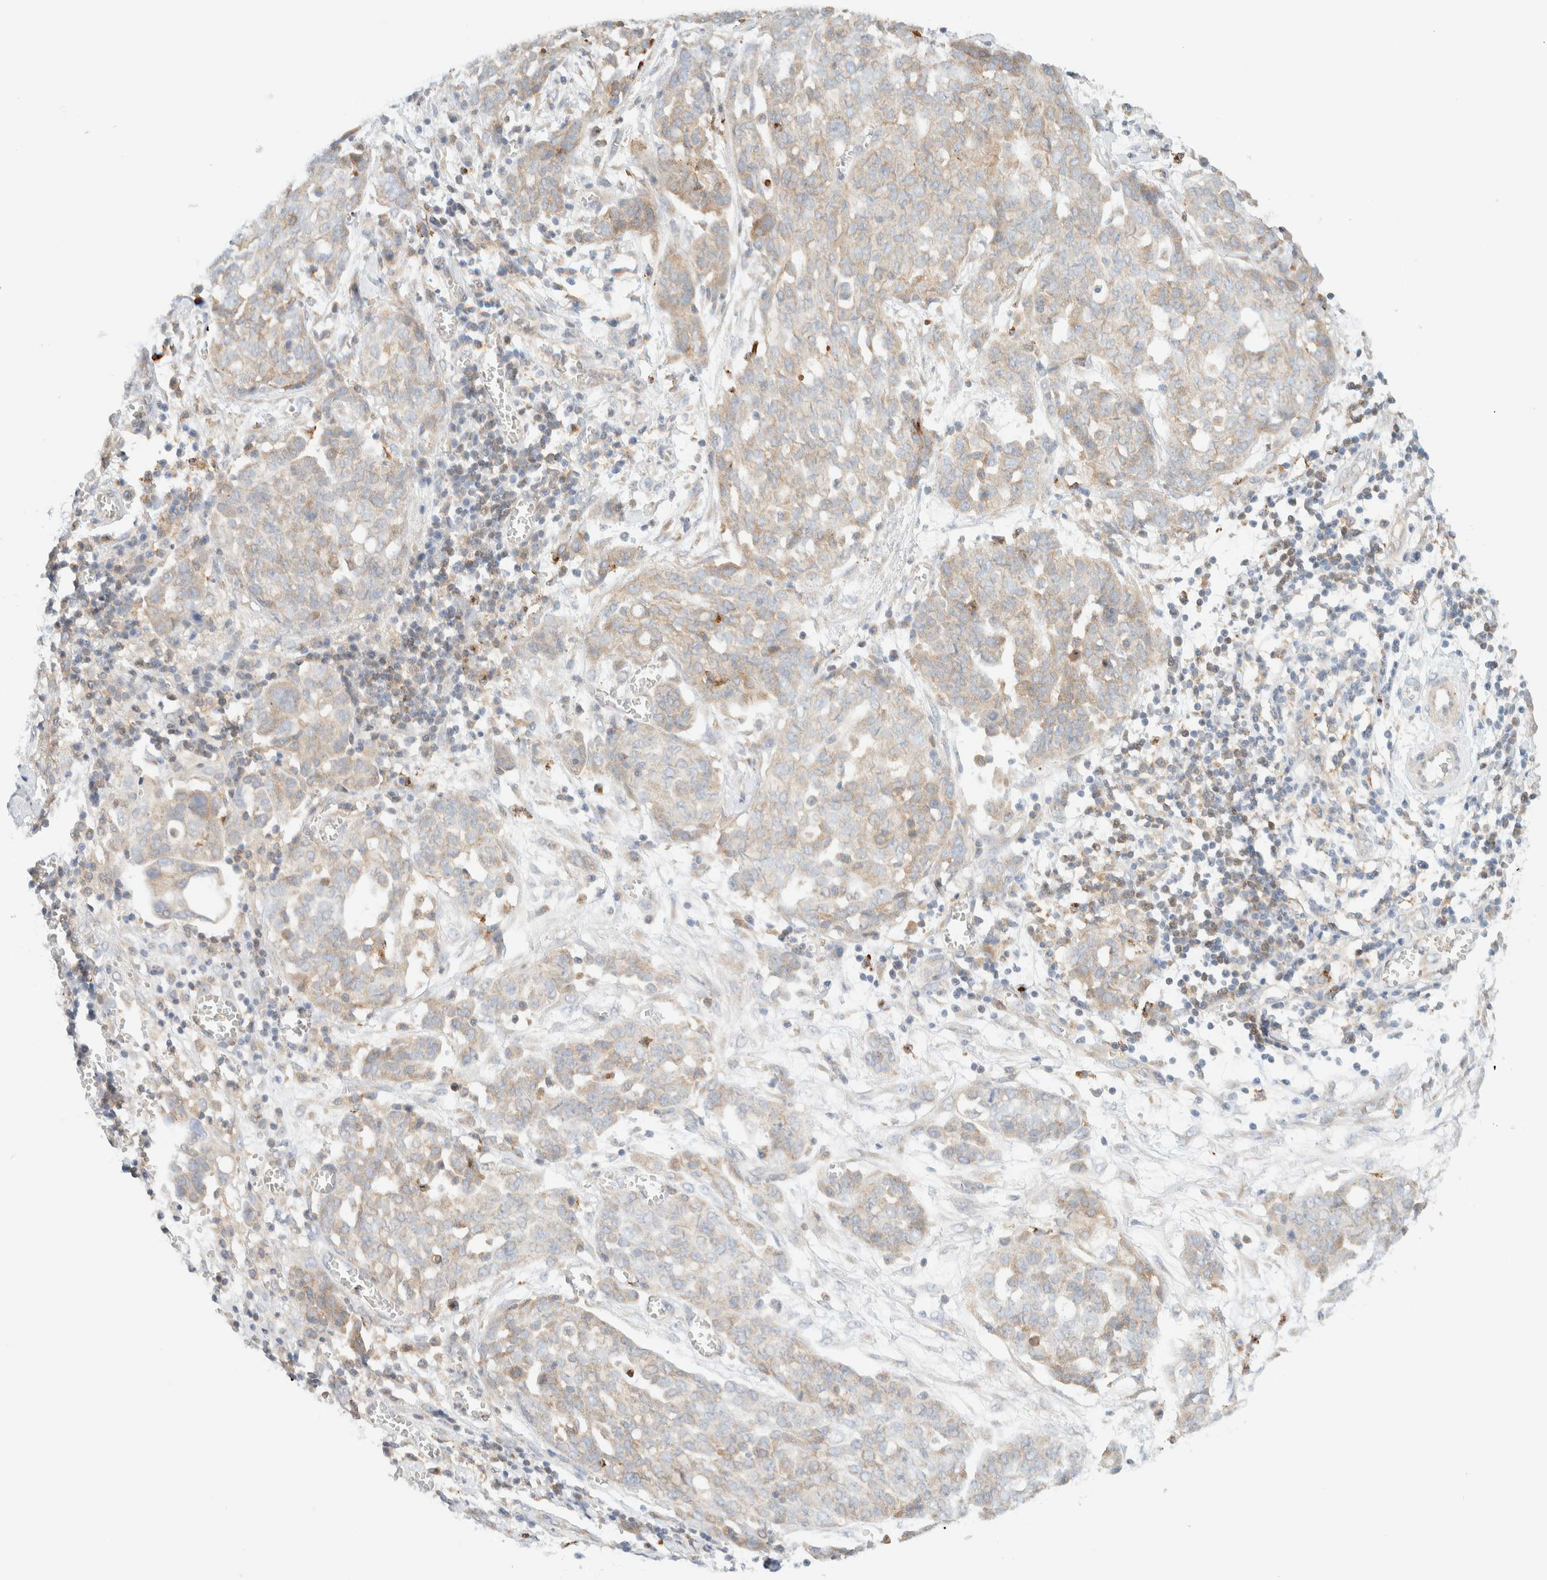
{"staining": {"intensity": "weak", "quantity": ">75%", "location": "cytoplasmic/membranous"}, "tissue": "ovarian cancer", "cell_type": "Tumor cells", "image_type": "cancer", "snomed": [{"axis": "morphology", "description": "Cystadenocarcinoma, serous, NOS"}, {"axis": "topography", "description": "Soft tissue"}, {"axis": "topography", "description": "Ovary"}], "caption": "Immunohistochemical staining of serous cystadenocarcinoma (ovarian) reveals low levels of weak cytoplasmic/membranous positivity in approximately >75% of tumor cells.", "gene": "NT5C", "patient": {"sex": "female", "age": 57}}